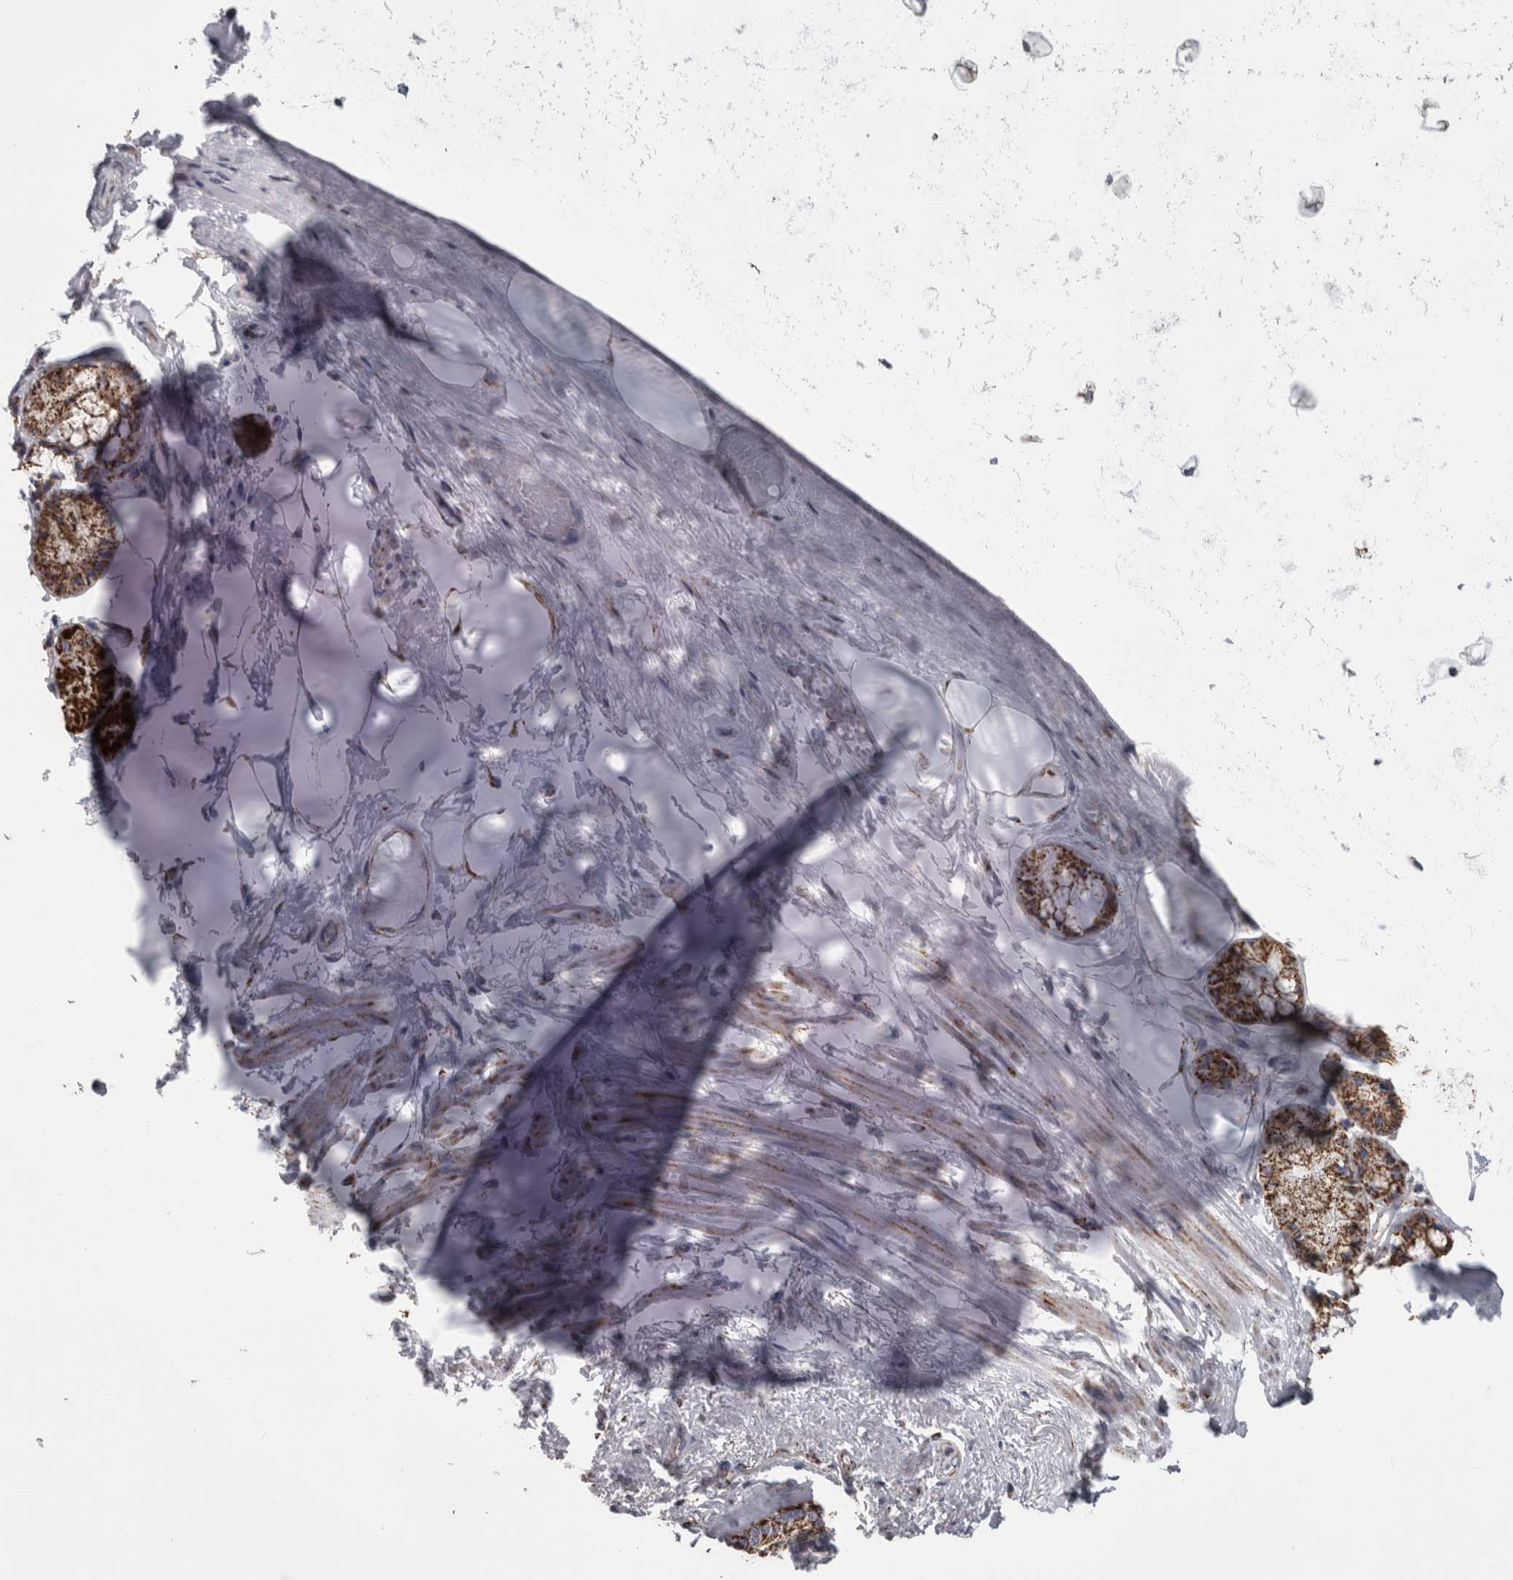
{"staining": {"intensity": "weak", "quantity": ">75%", "location": "cytoplasmic/membranous"}, "tissue": "adipose tissue", "cell_type": "Adipocytes", "image_type": "normal", "snomed": [{"axis": "morphology", "description": "Normal tissue, NOS"}, {"axis": "topography", "description": "Bronchus"}], "caption": "Approximately >75% of adipocytes in unremarkable human adipose tissue exhibit weak cytoplasmic/membranous protein staining as visualized by brown immunohistochemical staining.", "gene": "MDH2", "patient": {"sex": "male", "age": 66}}